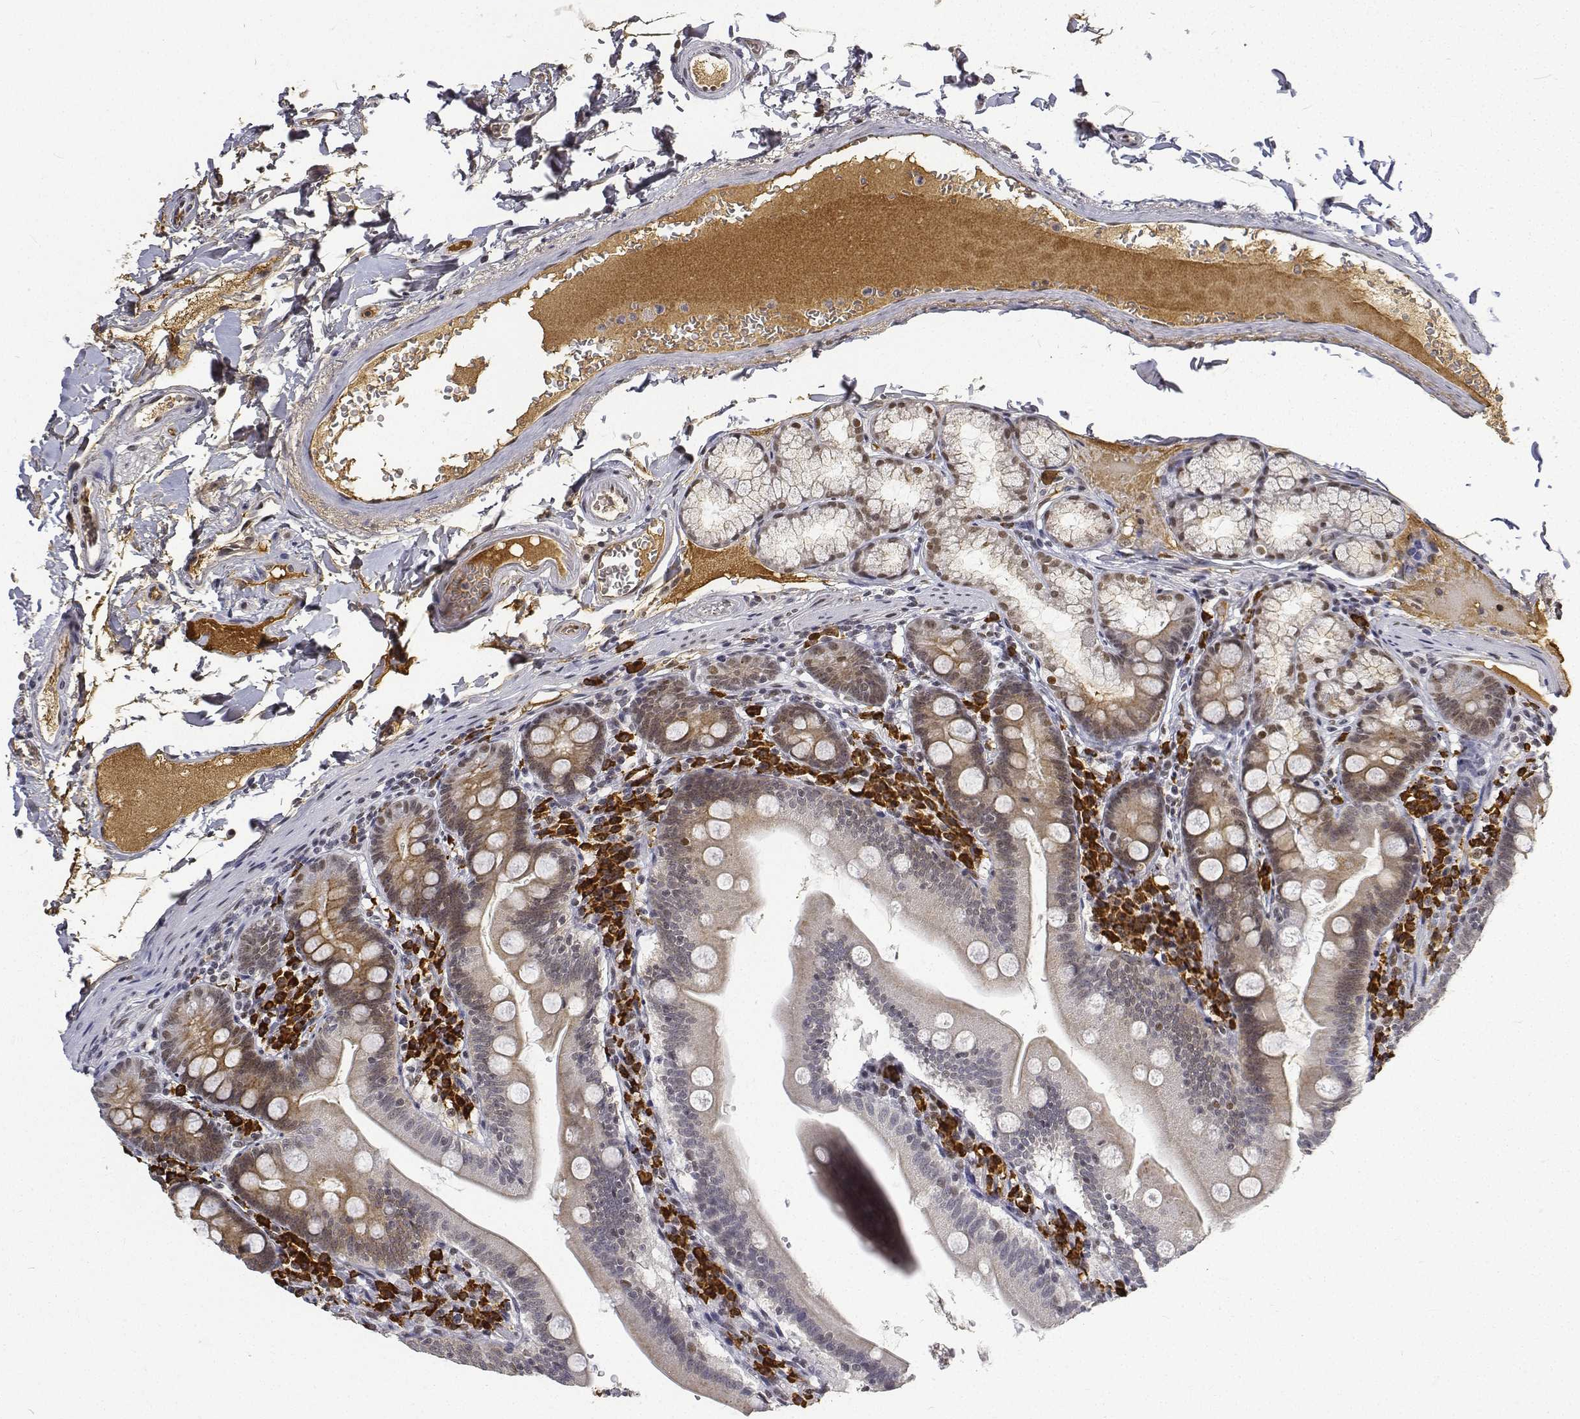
{"staining": {"intensity": "moderate", "quantity": ">75%", "location": "cytoplasmic/membranous,nuclear"}, "tissue": "duodenum", "cell_type": "Glandular cells", "image_type": "normal", "snomed": [{"axis": "morphology", "description": "Normal tissue, NOS"}, {"axis": "topography", "description": "Duodenum"}], "caption": "Immunohistochemistry (IHC) image of unremarkable duodenum stained for a protein (brown), which displays medium levels of moderate cytoplasmic/membranous,nuclear staining in about >75% of glandular cells.", "gene": "ATRX", "patient": {"sex": "female", "age": 67}}